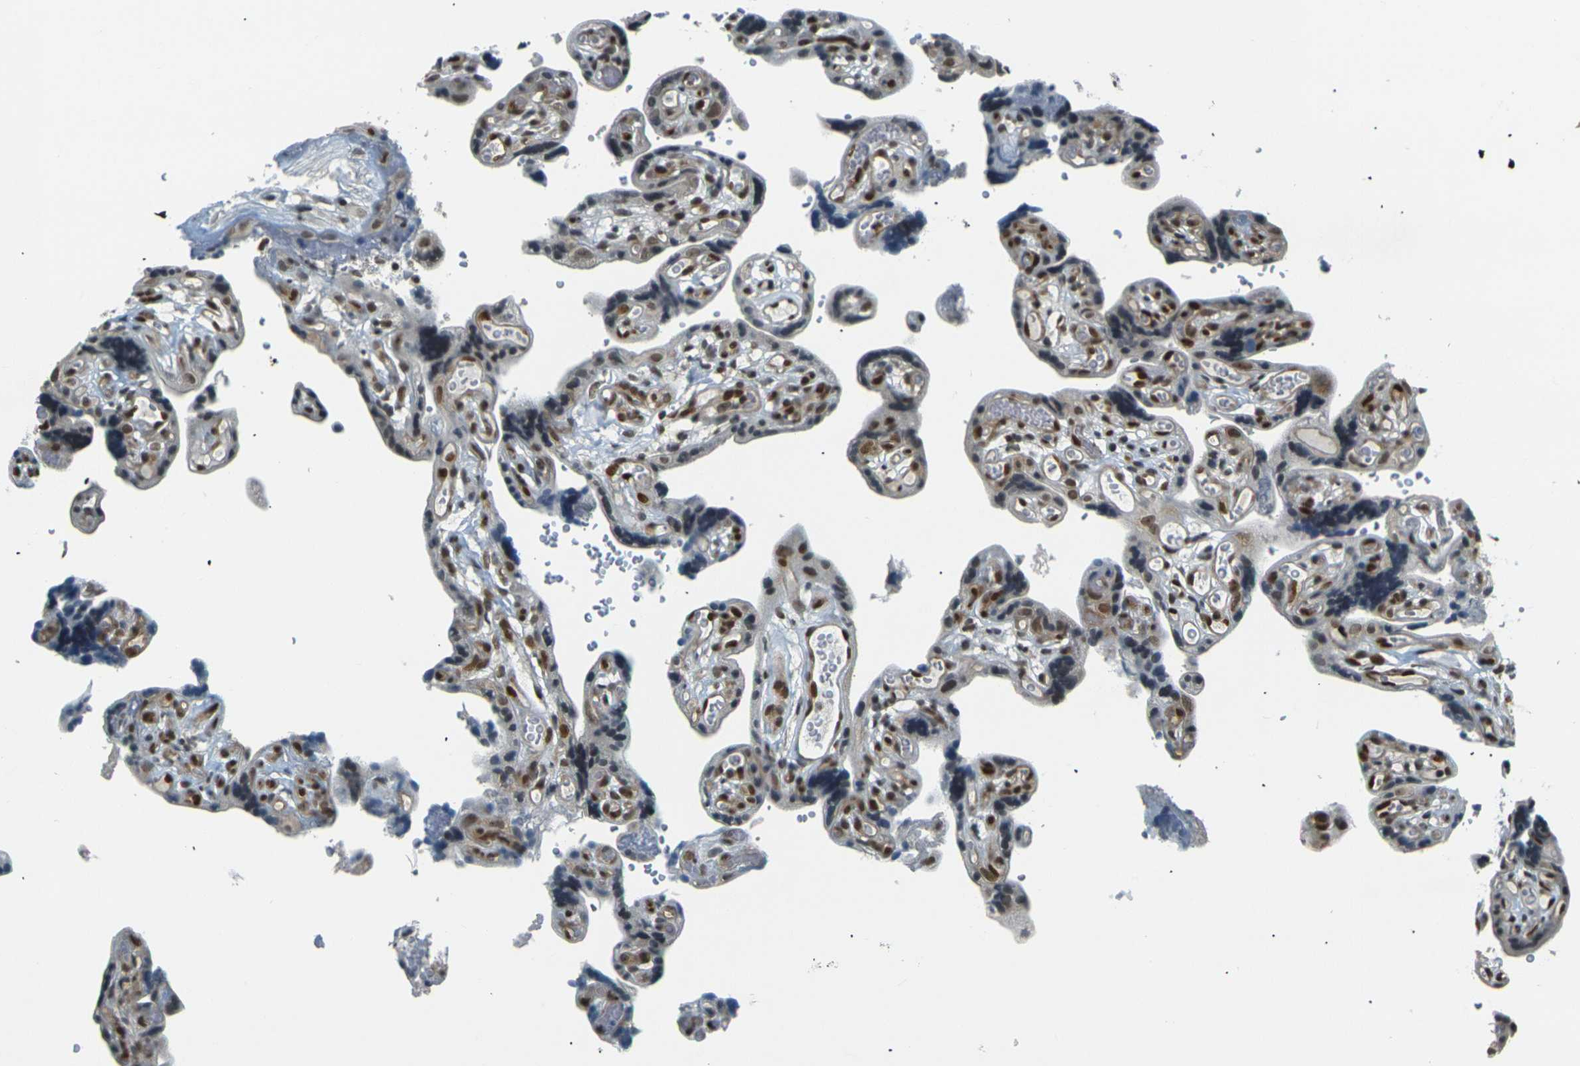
{"staining": {"intensity": "moderate", "quantity": ">75%", "location": "nuclear"}, "tissue": "placenta", "cell_type": "Decidual cells", "image_type": "normal", "snomed": [{"axis": "morphology", "description": "Normal tissue, NOS"}, {"axis": "topography", "description": "Placenta"}], "caption": "DAB immunohistochemical staining of unremarkable human placenta displays moderate nuclear protein staining in about >75% of decidual cells.", "gene": "NHEJ1", "patient": {"sex": "female", "age": 30}}